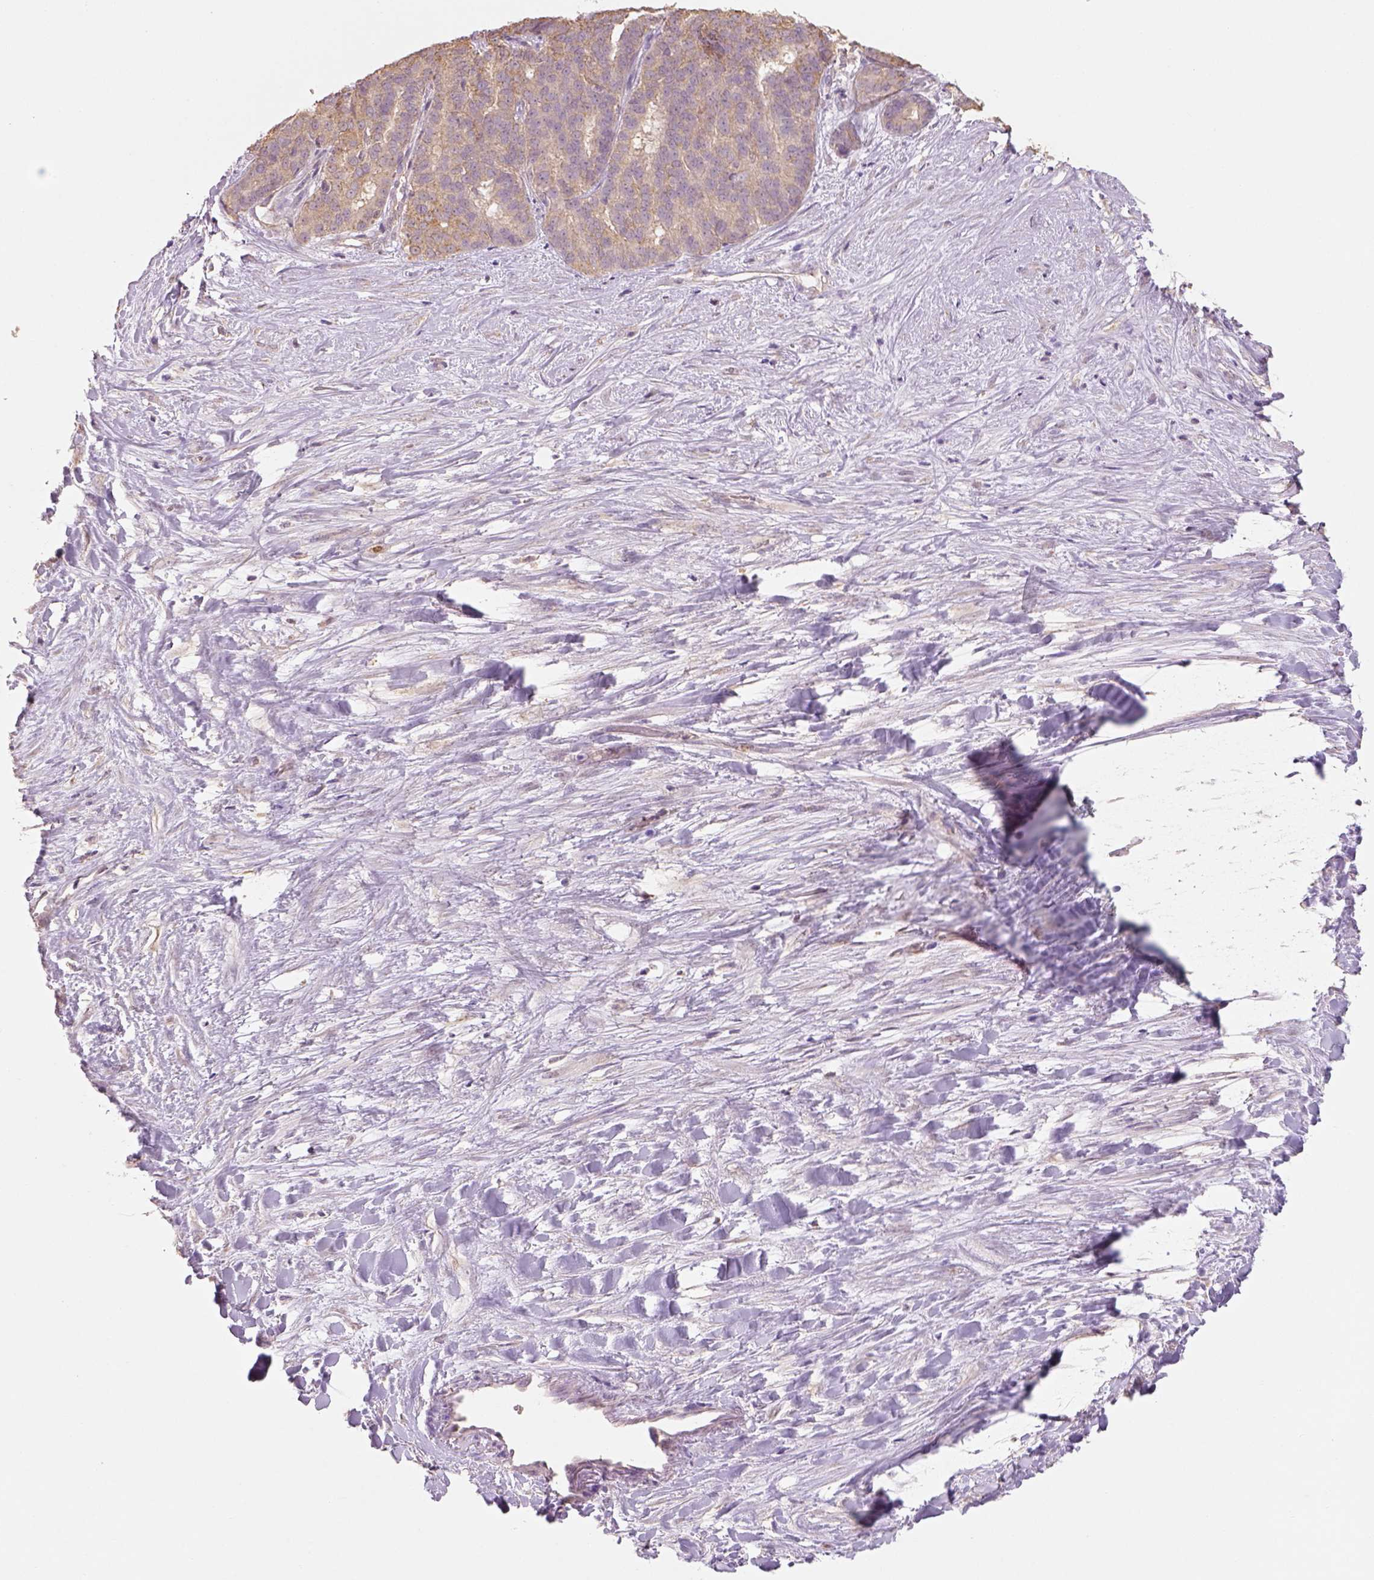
{"staining": {"intensity": "weak", "quantity": ">75%", "location": "cytoplasmic/membranous"}, "tissue": "liver cancer", "cell_type": "Tumor cells", "image_type": "cancer", "snomed": [{"axis": "morphology", "description": "Cholangiocarcinoma"}, {"axis": "topography", "description": "Liver"}], "caption": "Tumor cells reveal low levels of weak cytoplasmic/membranous positivity in about >75% of cells in human liver cholangiocarcinoma.", "gene": "AP2B1", "patient": {"sex": "female", "age": 47}}